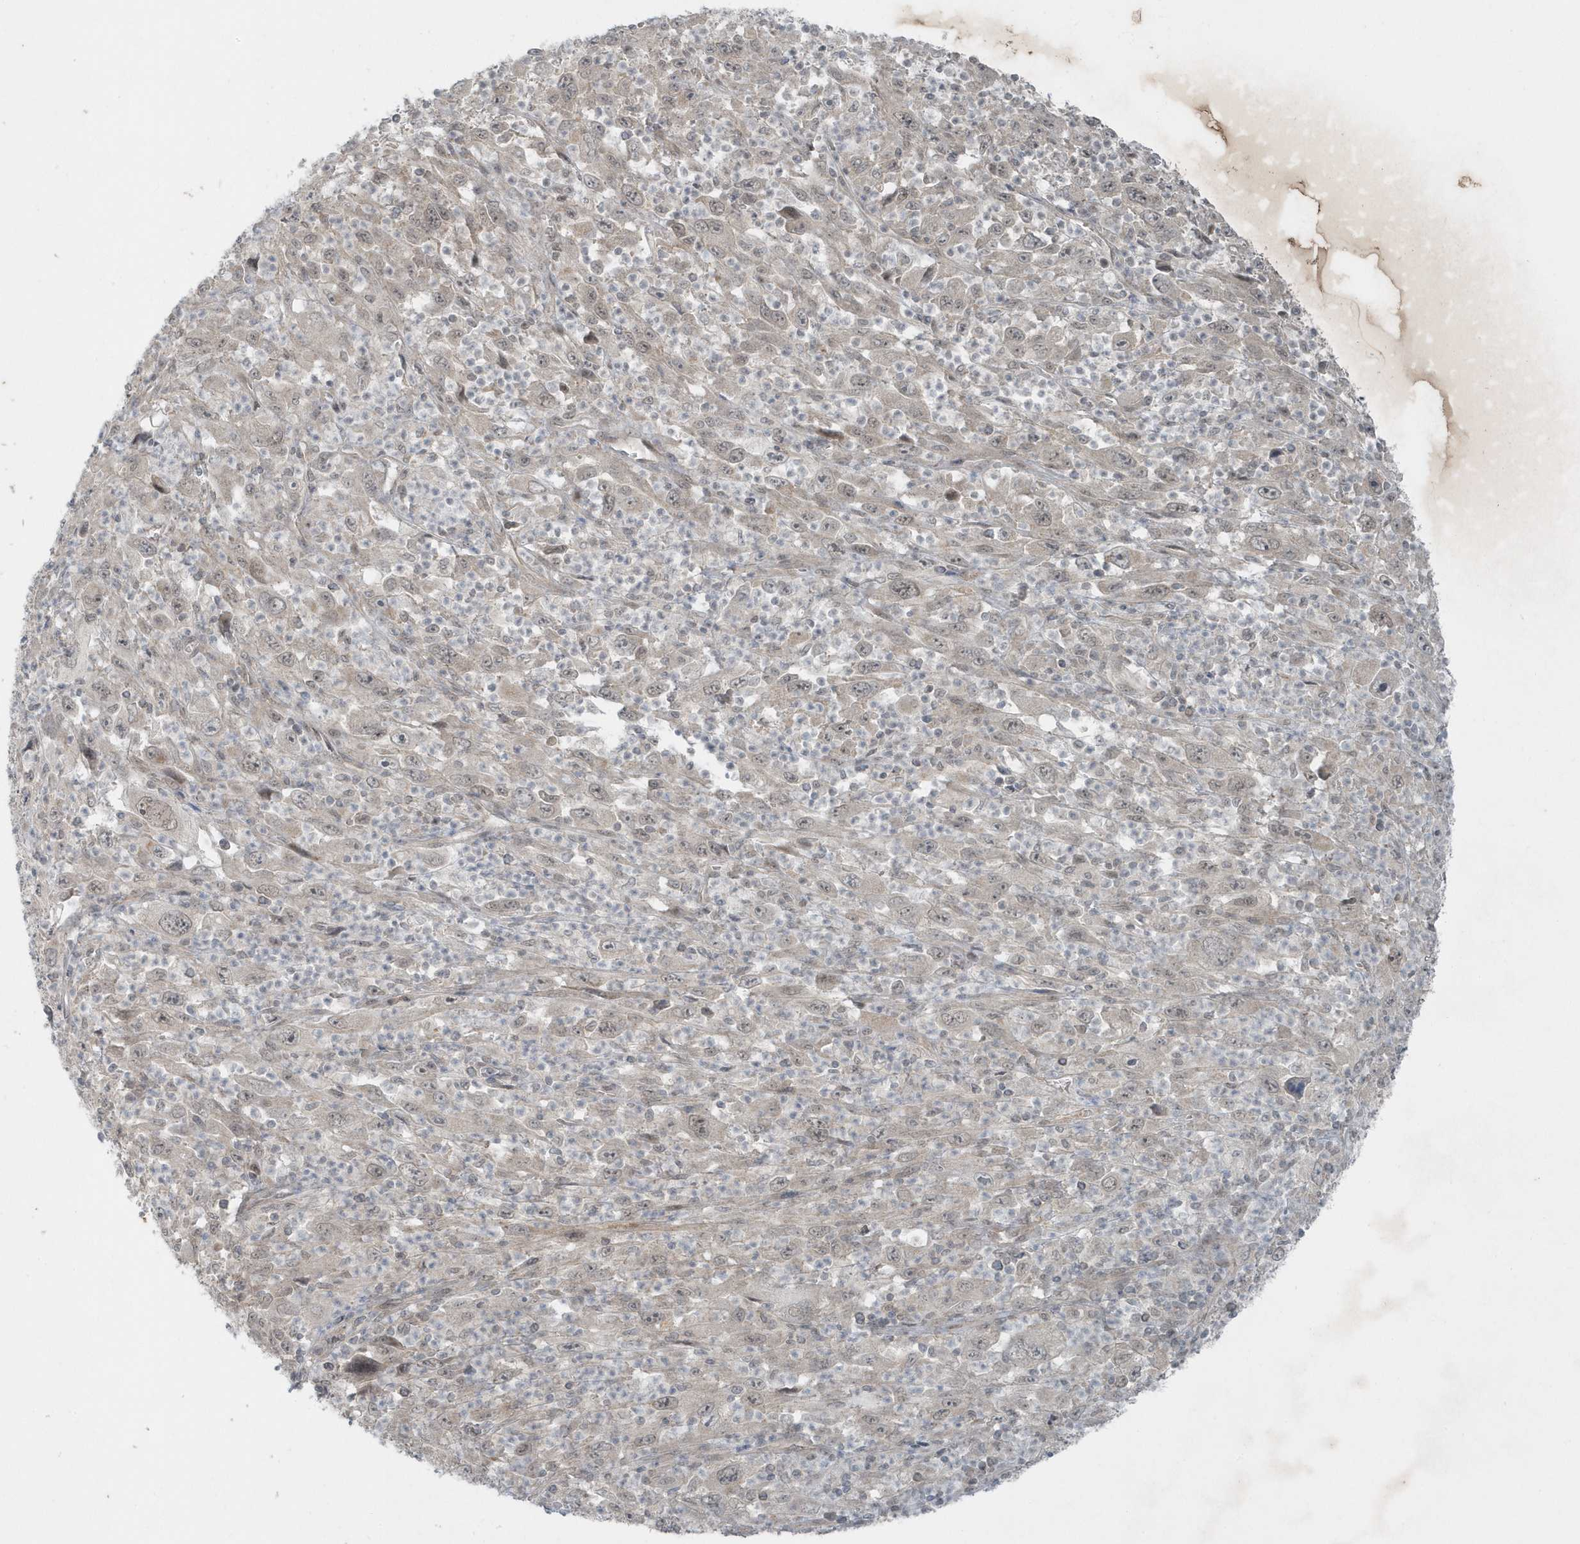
{"staining": {"intensity": "negative", "quantity": "none", "location": "none"}, "tissue": "melanoma", "cell_type": "Tumor cells", "image_type": "cancer", "snomed": [{"axis": "morphology", "description": "Malignant melanoma, Metastatic site"}, {"axis": "topography", "description": "Skin"}], "caption": "A micrograph of malignant melanoma (metastatic site) stained for a protein demonstrates no brown staining in tumor cells.", "gene": "PARD3B", "patient": {"sex": "female", "age": 56}}